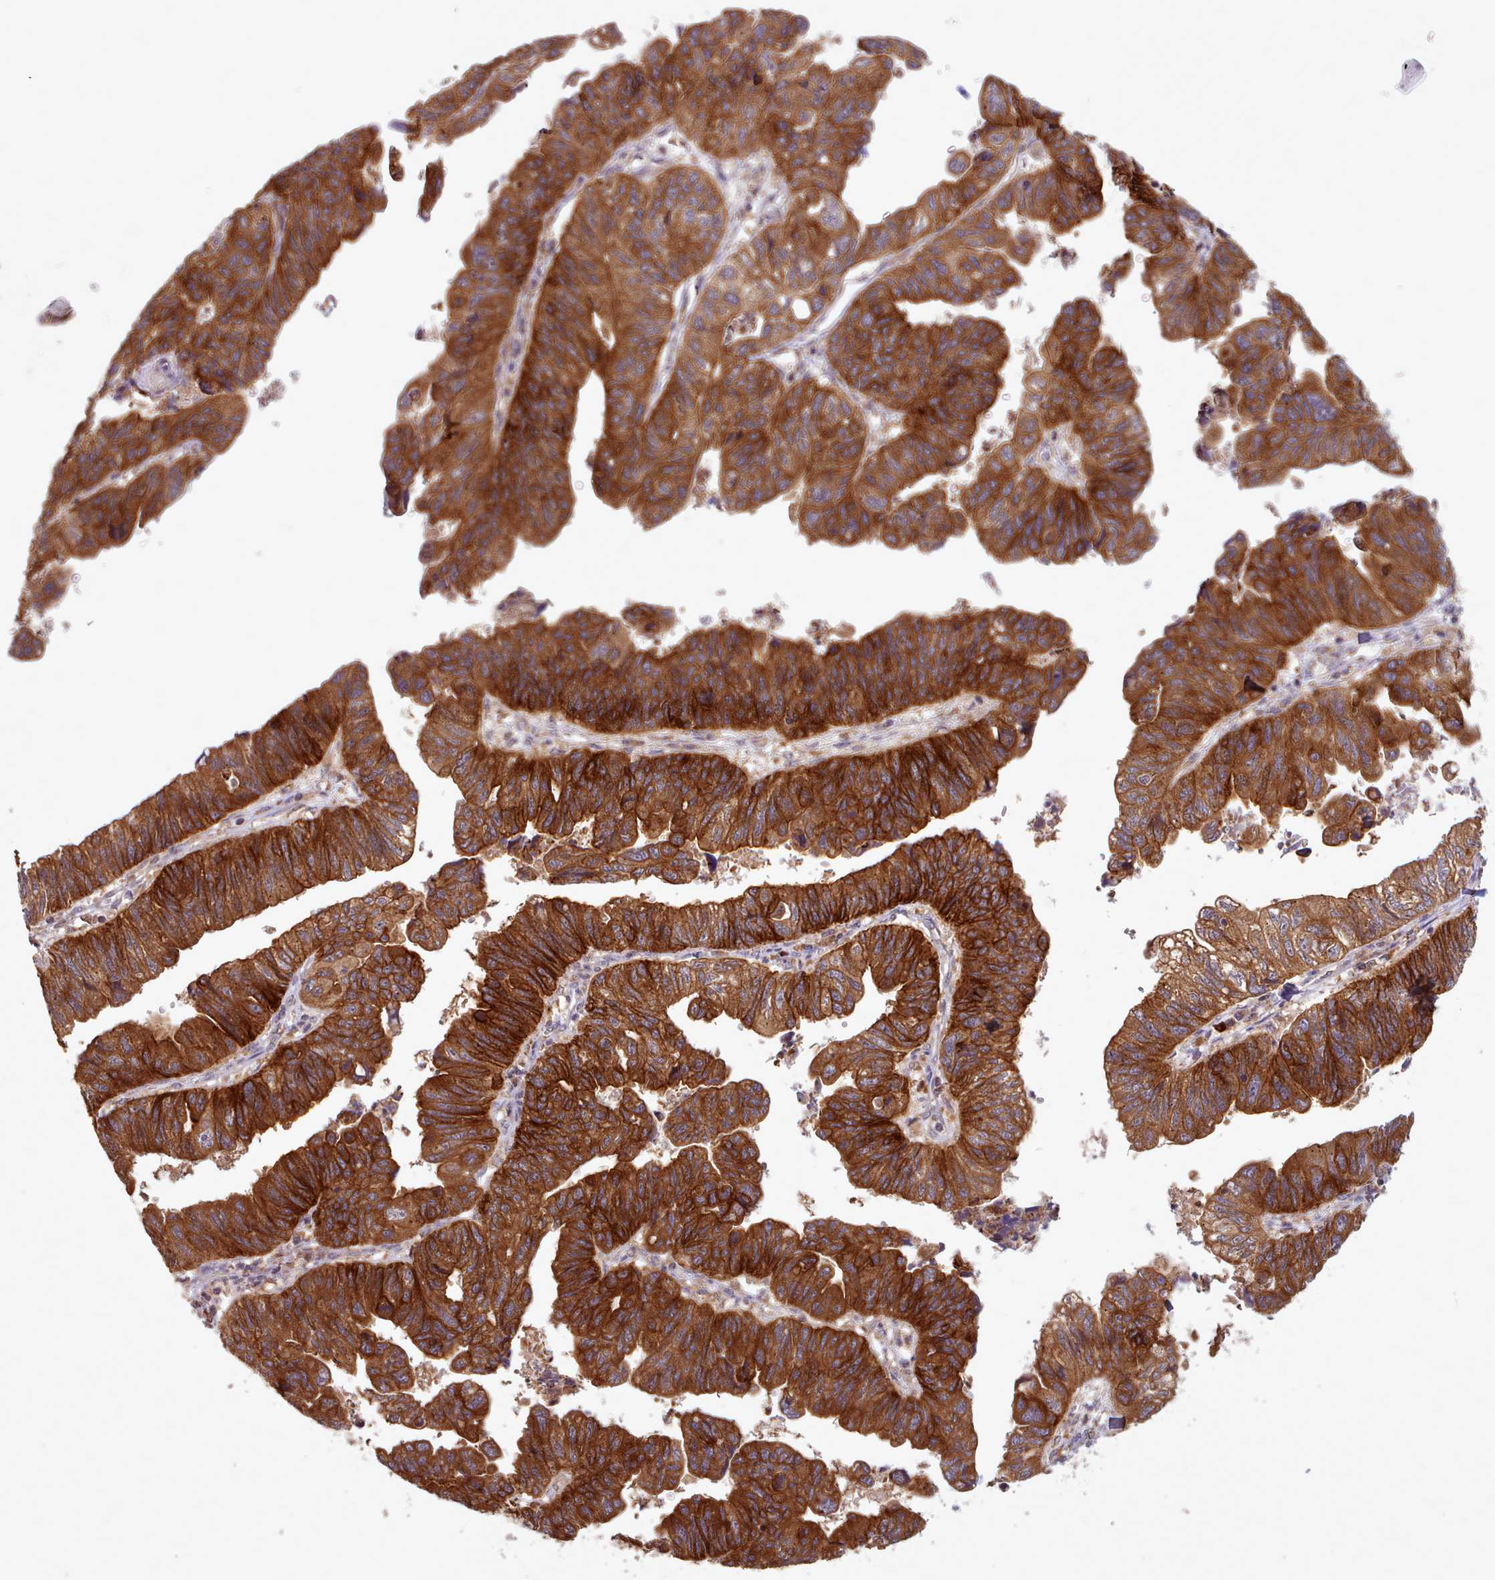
{"staining": {"intensity": "strong", "quantity": ">75%", "location": "cytoplasmic/membranous"}, "tissue": "stomach cancer", "cell_type": "Tumor cells", "image_type": "cancer", "snomed": [{"axis": "morphology", "description": "Adenocarcinoma, NOS"}, {"axis": "topography", "description": "Stomach"}], "caption": "Stomach cancer stained with a protein marker displays strong staining in tumor cells.", "gene": "CRYBG1", "patient": {"sex": "male", "age": 59}}